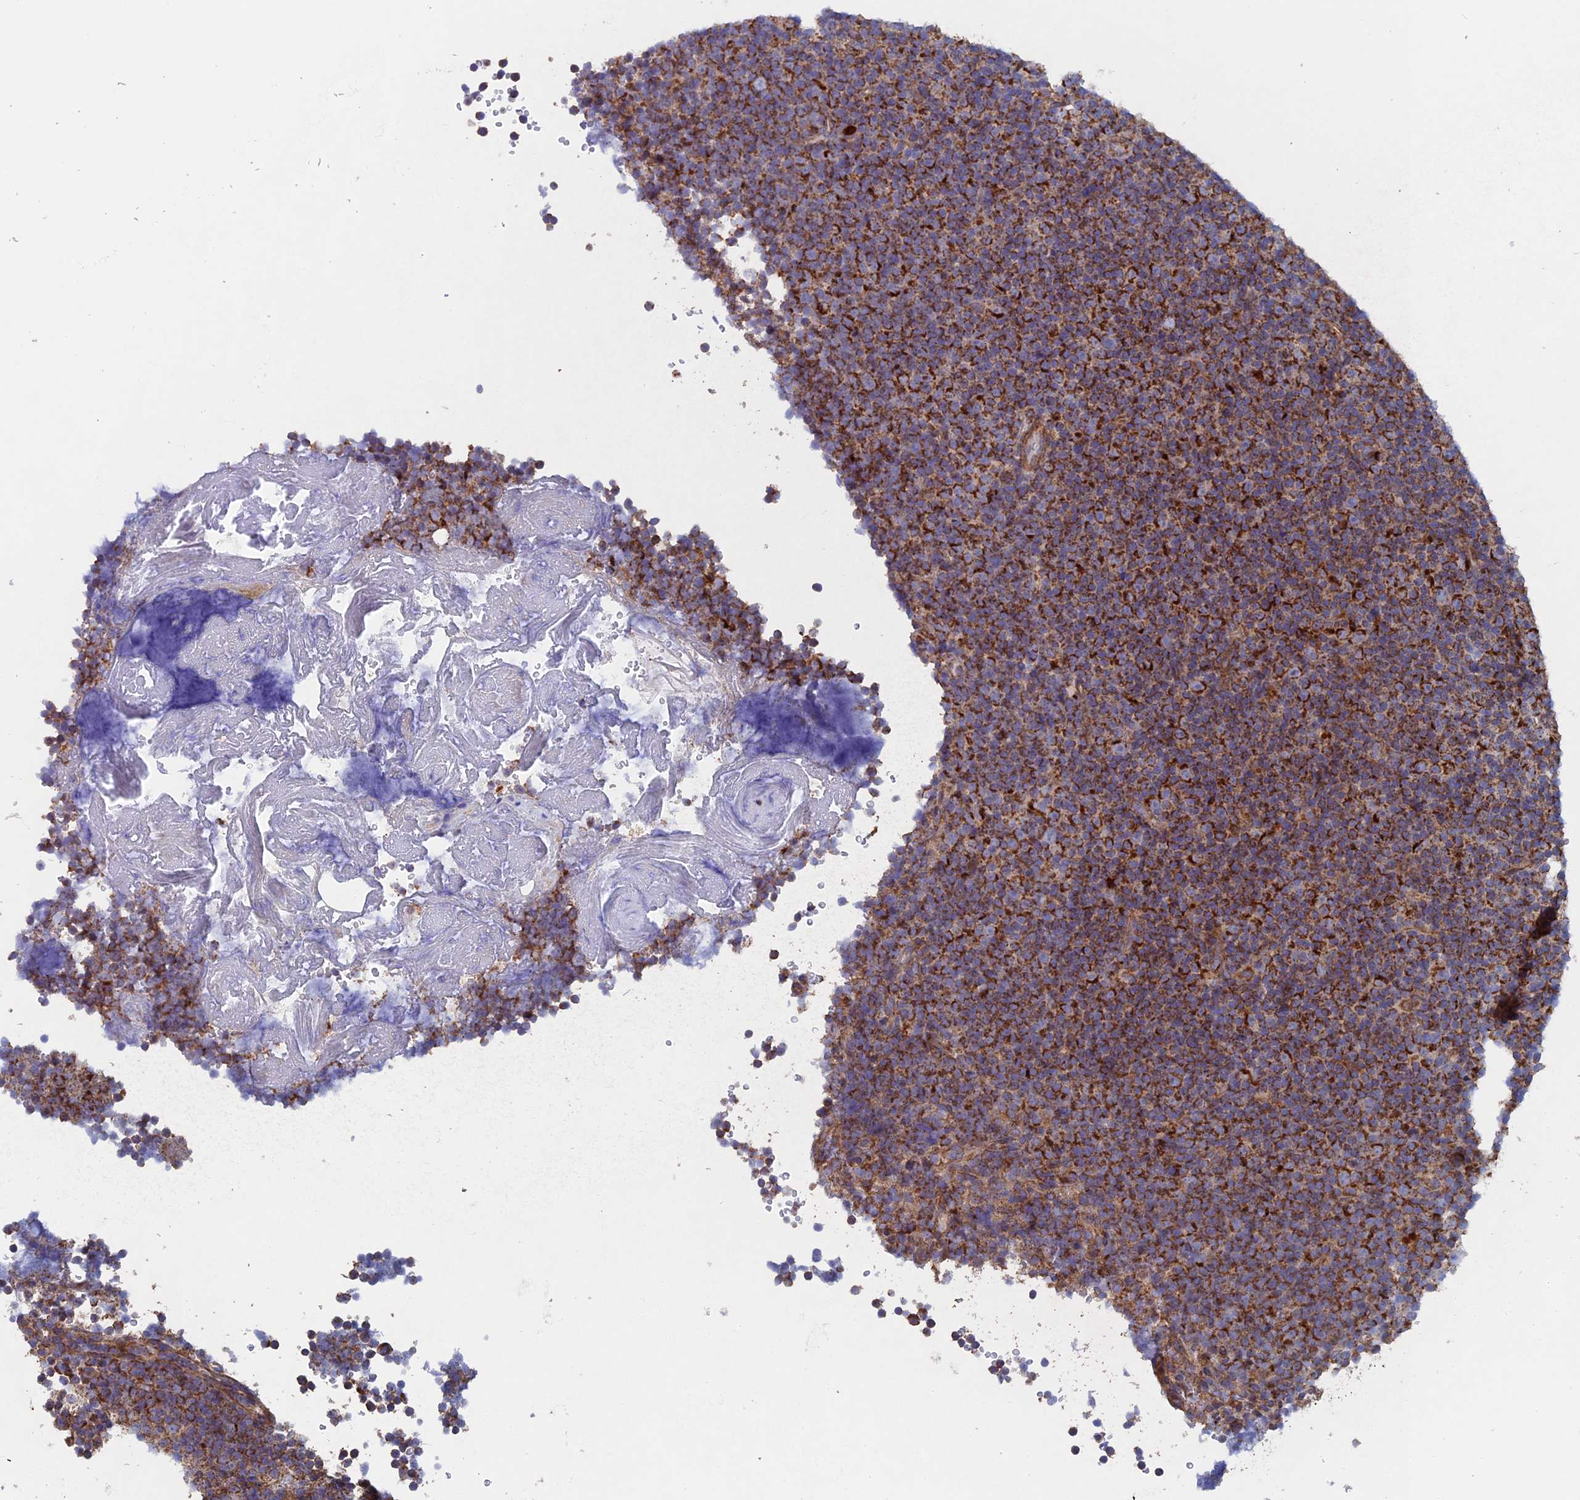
{"staining": {"intensity": "strong", "quantity": ">75%", "location": "cytoplasmic/membranous"}, "tissue": "lymphoma", "cell_type": "Tumor cells", "image_type": "cancer", "snomed": [{"axis": "morphology", "description": "Malignant lymphoma, non-Hodgkin's type, Low grade"}, {"axis": "topography", "description": "Lymph node"}], "caption": "IHC (DAB (3,3'-diaminobenzidine)) staining of human lymphoma reveals strong cytoplasmic/membranous protein expression in approximately >75% of tumor cells.", "gene": "MRPL1", "patient": {"sex": "female", "age": 67}}